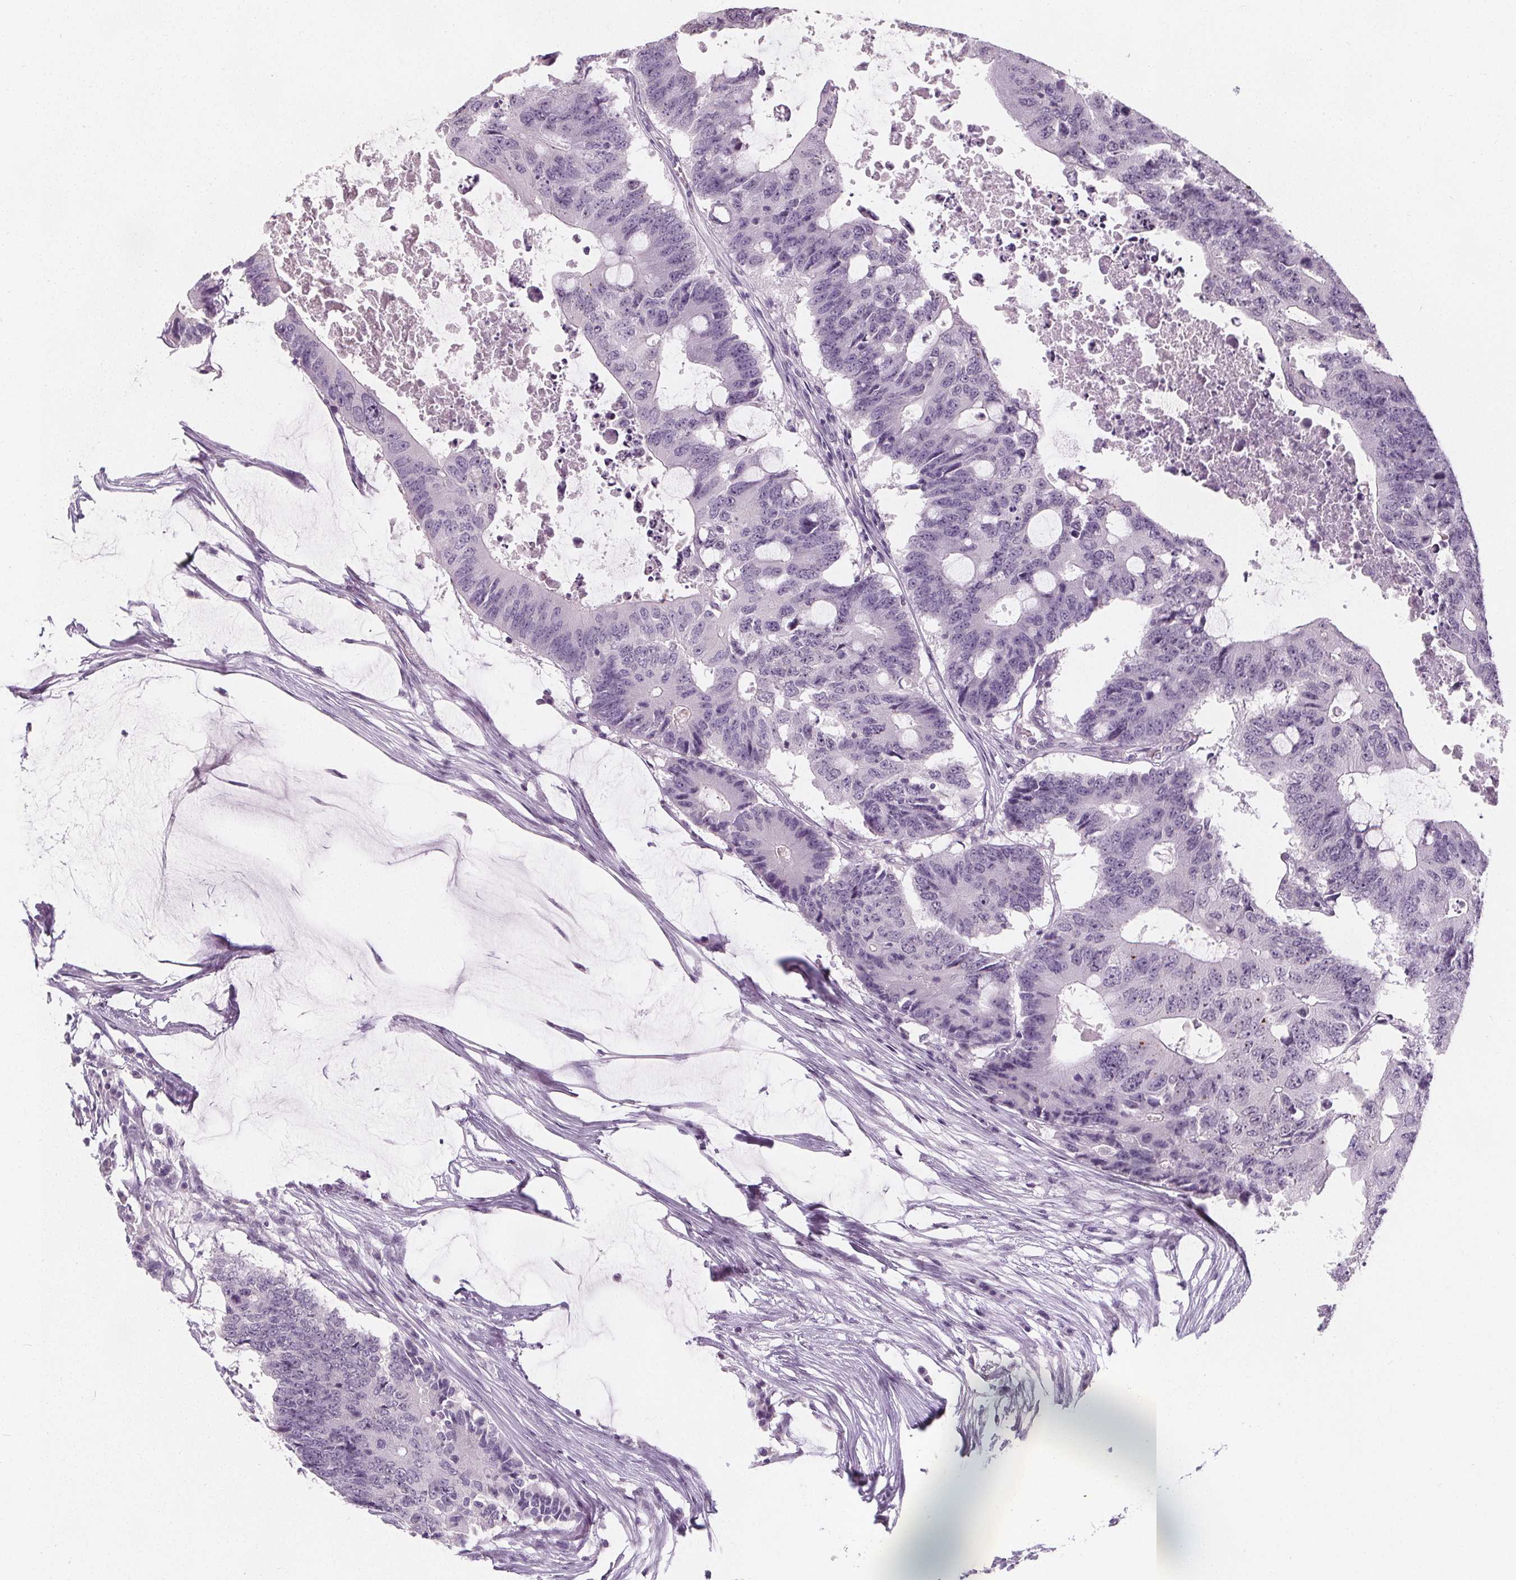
{"staining": {"intensity": "negative", "quantity": "none", "location": "none"}, "tissue": "colorectal cancer", "cell_type": "Tumor cells", "image_type": "cancer", "snomed": [{"axis": "morphology", "description": "Adenocarcinoma, NOS"}, {"axis": "topography", "description": "Colon"}], "caption": "Immunohistochemical staining of human colorectal adenocarcinoma shows no significant positivity in tumor cells.", "gene": "DBX2", "patient": {"sex": "male", "age": 71}}